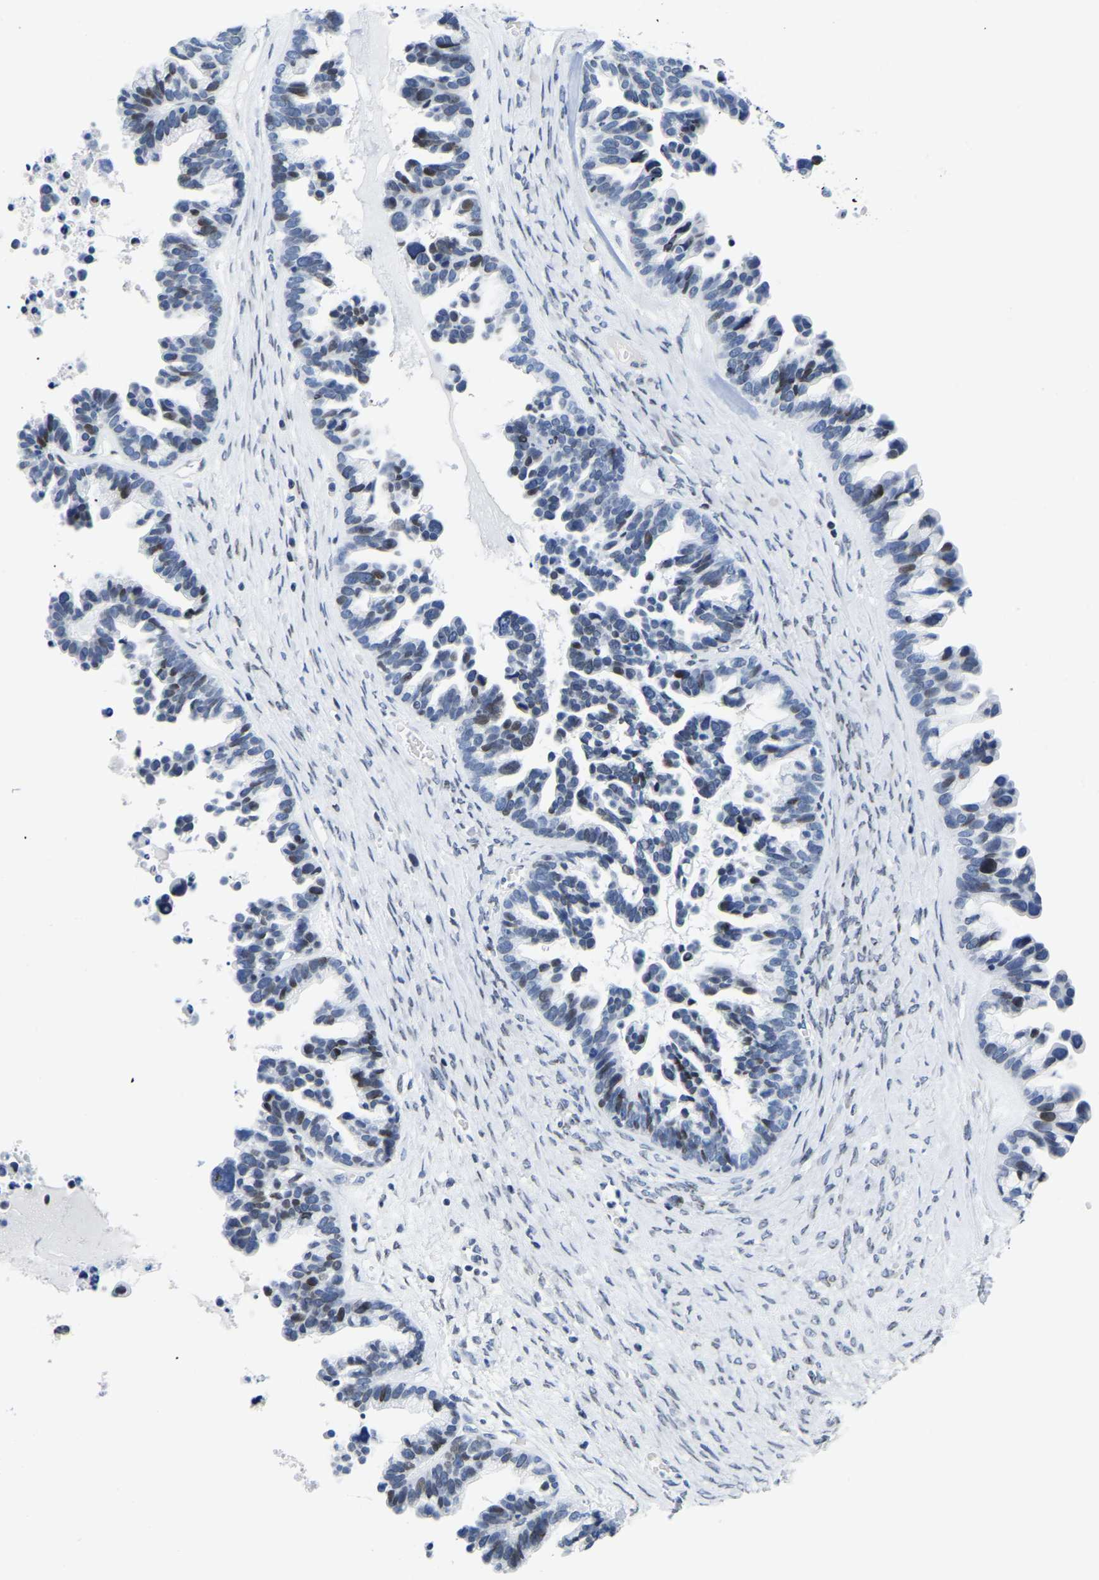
{"staining": {"intensity": "weak", "quantity": "<25%", "location": "nuclear"}, "tissue": "ovarian cancer", "cell_type": "Tumor cells", "image_type": "cancer", "snomed": [{"axis": "morphology", "description": "Cystadenocarcinoma, serous, NOS"}, {"axis": "topography", "description": "Ovary"}], "caption": "Tumor cells show no significant protein expression in ovarian cancer.", "gene": "UPK3A", "patient": {"sex": "female", "age": 56}}